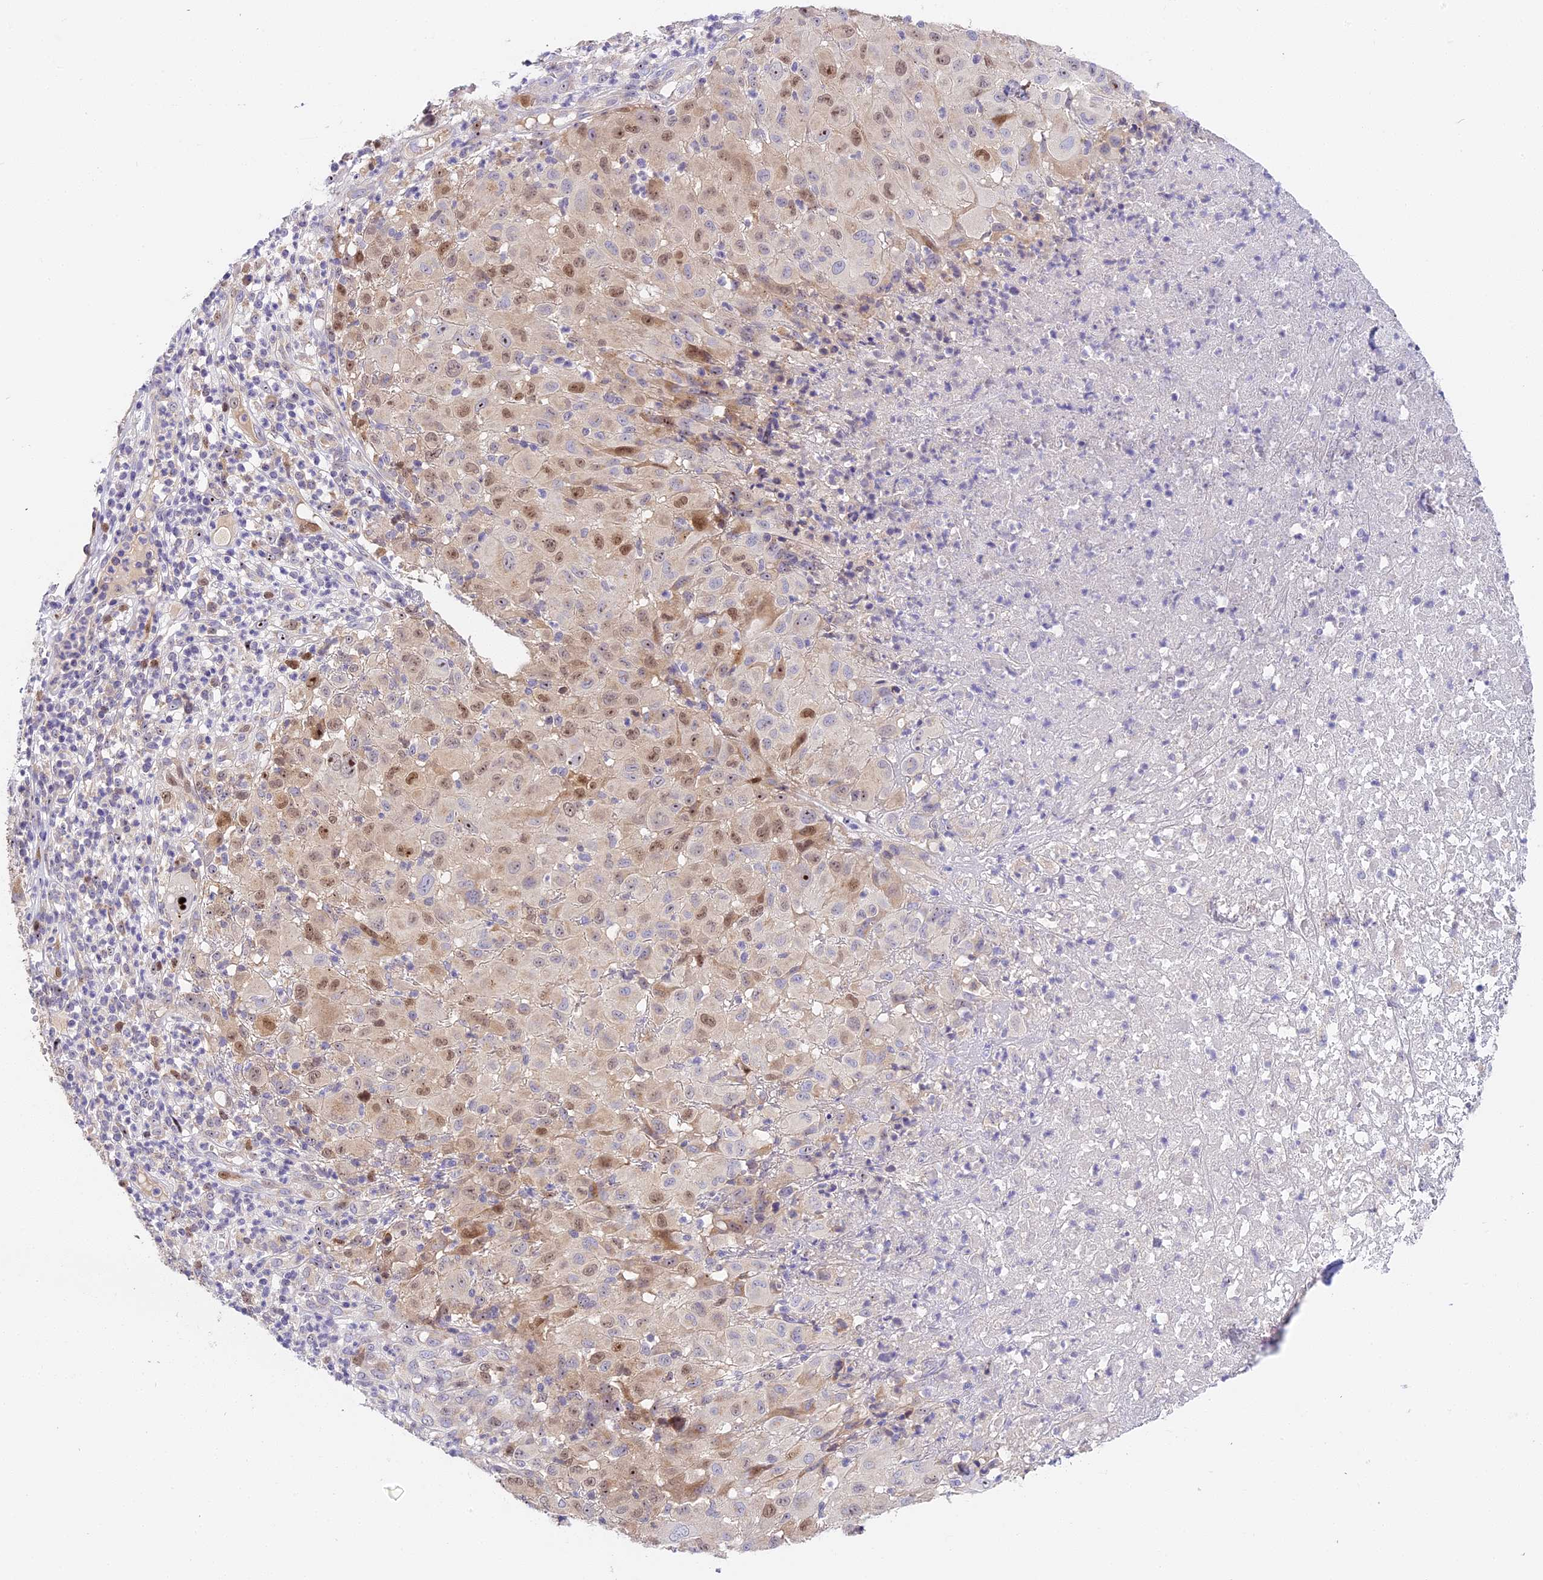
{"staining": {"intensity": "moderate", "quantity": "<25%", "location": "nuclear"}, "tissue": "melanoma", "cell_type": "Tumor cells", "image_type": "cancer", "snomed": [{"axis": "morphology", "description": "Malignant melanoma, NOS"}, {"axis": "topography", "description": "Skin"}], "caption": "Approximately <25% of tumor cells in human malignant melanoma display moderate nuclear protein positivity as visualized by brown immunohistochemical staining.", "gene": "RAD51", "patient": {"sex": "male", "age": 73}}